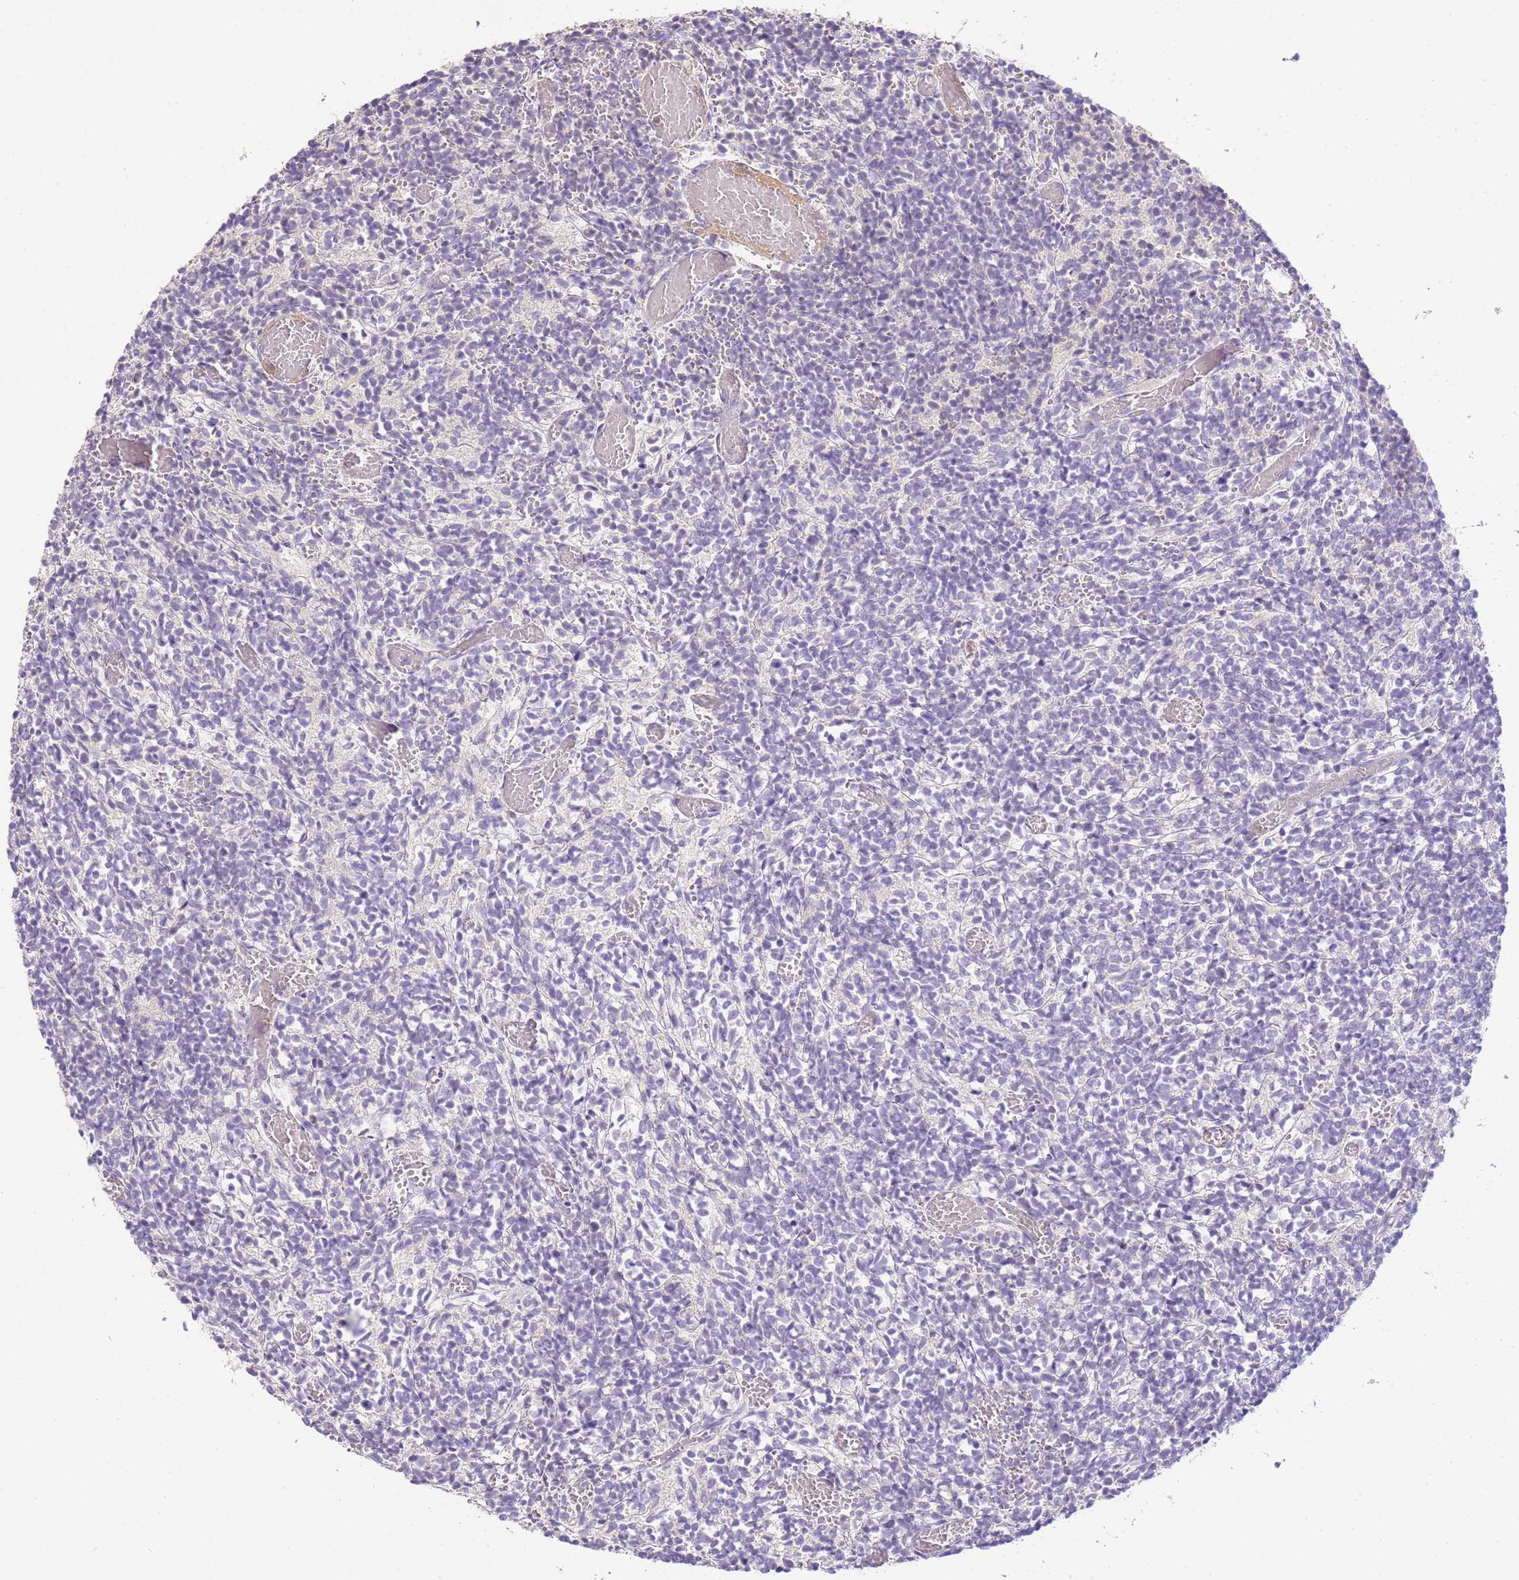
{"staining": {"intensity": "negative", "quantity": "none", "location": "none"}, "tissue": "glioma", "cell_type": "Tumor cells", "image_type": "cancer", "snomed": [{"axis": "morphology", "description": "Glioma, malignant, Low grade"}, {"axis": "topography", "description": "Brain"}], "caption": "There is no significant staining in tumor cells of glioma. Brightfield microscopy of immunohistochemistry (IHC) stained with DAB (brown) and hematoxylin (blue), captured at high magnification.", "gene": "IL2RG", "patient": {"sex": "female", "age": 1}}